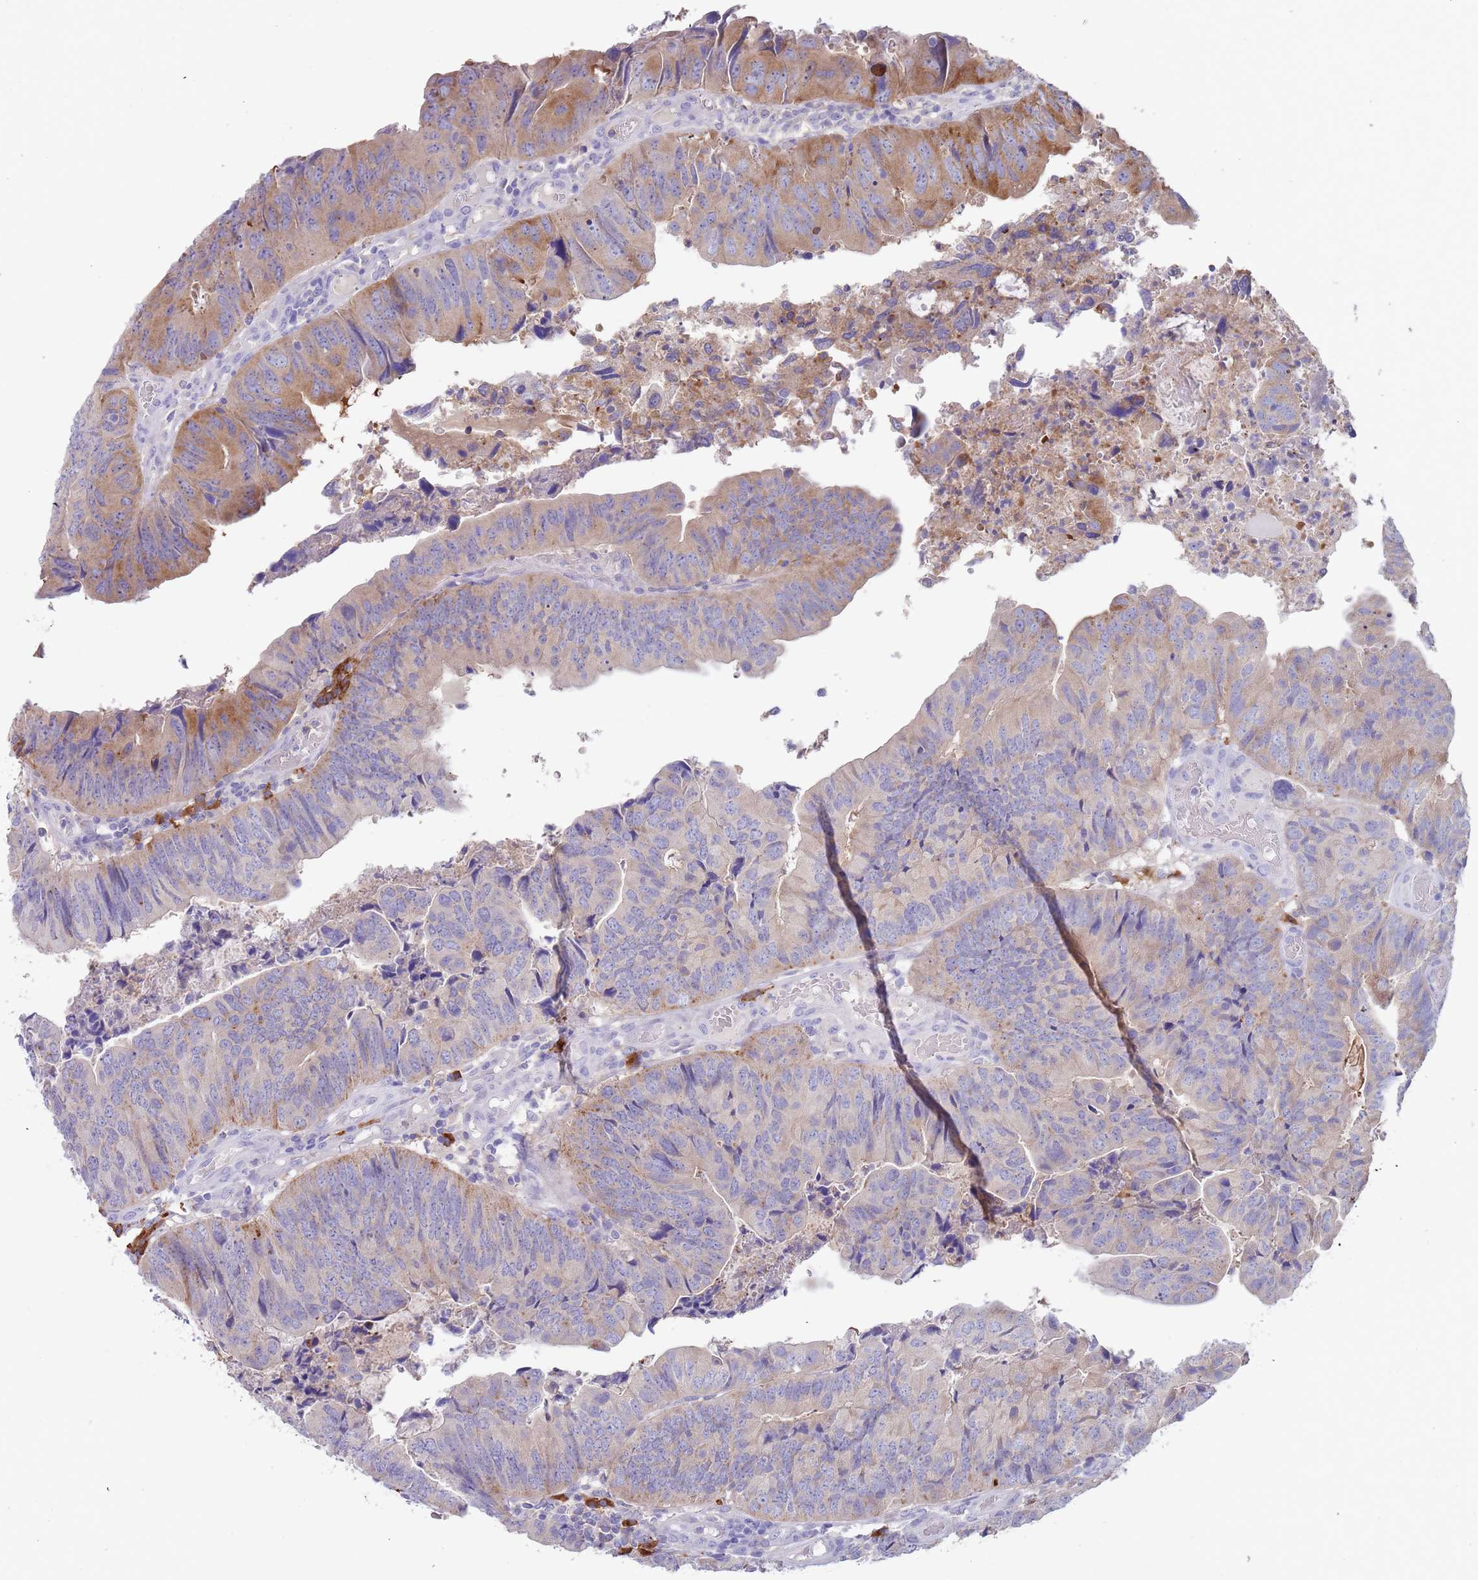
{"staining": {"intensity": "moderate", "quantity": "<25%", "location": "cytoplasmic/membranous"}, "tissue": "colorectal cancer", "cell_type": "Tumor cells", "image_type": "cancer", "snomed": [{"axis": "morphology", "description": "Adenocarcinoma, NOS"}, {"axis": "topography", "description": "Colon"}], "caption": "Colorectal adenocarcinoma tissue shows moderate cytoplasmic/membranous staining in approximately <25% of tumor cells", "gene": "TYW1", "patient": {"sex": "female", "age": 67}}